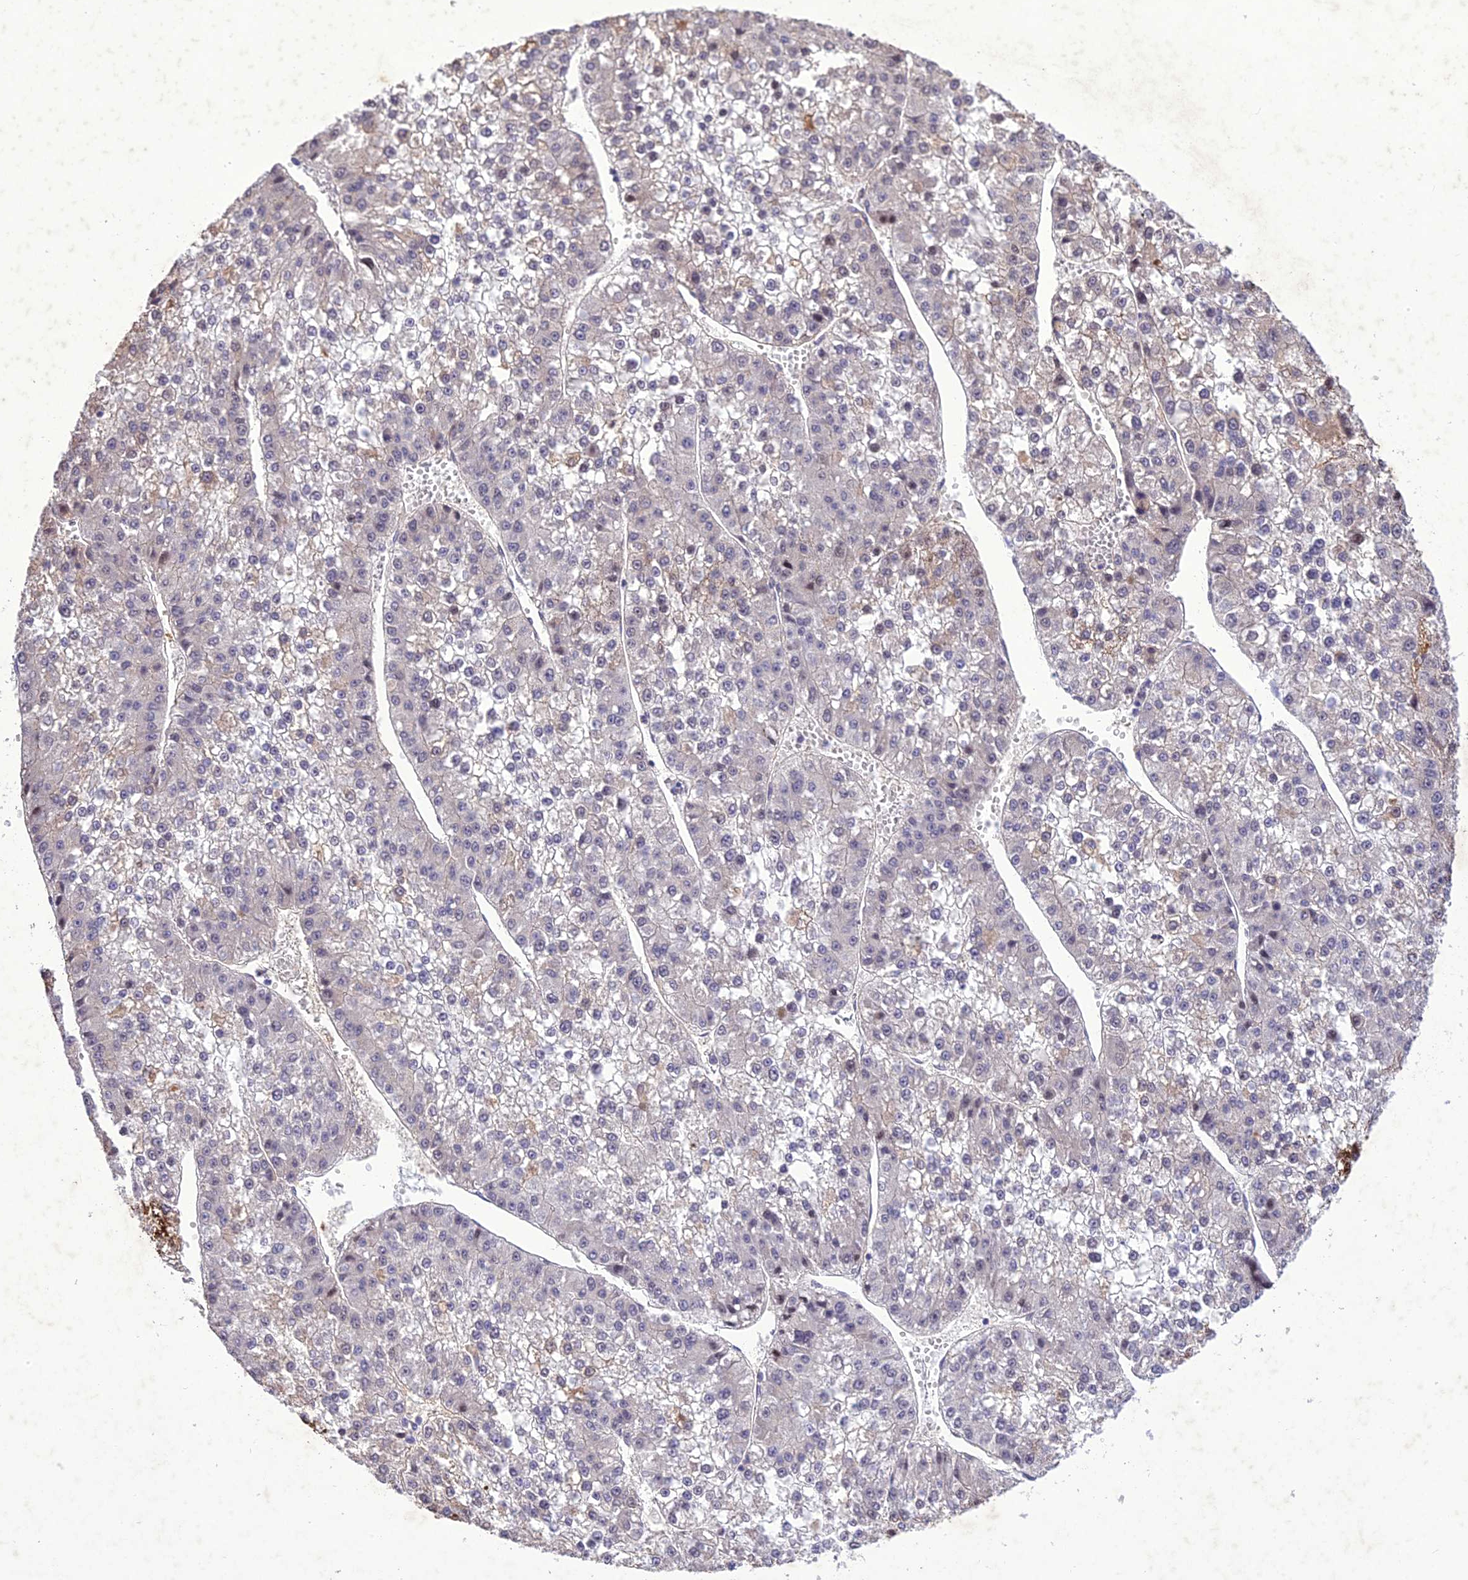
{"staining": {"intensity": "negative", "quantity": "none", "location": "none"}, "tissue": "liver cancer", "cell_type": "Tumor cells", "image_type": "cancer", "snomed": [{"axis": "morphology", "description": "Carcinoma, Hepatocellular, NOS"}, {"axis": "topography", "description": "Liver"}], "caption": "This is an immunohistochemistry (IHC) photomicrograph of human liver hepatocellular carcinoma. There is no expression in tumor cells.", "gene": "ANKRD52", "patient": {"sex": "female", "age": 73}}